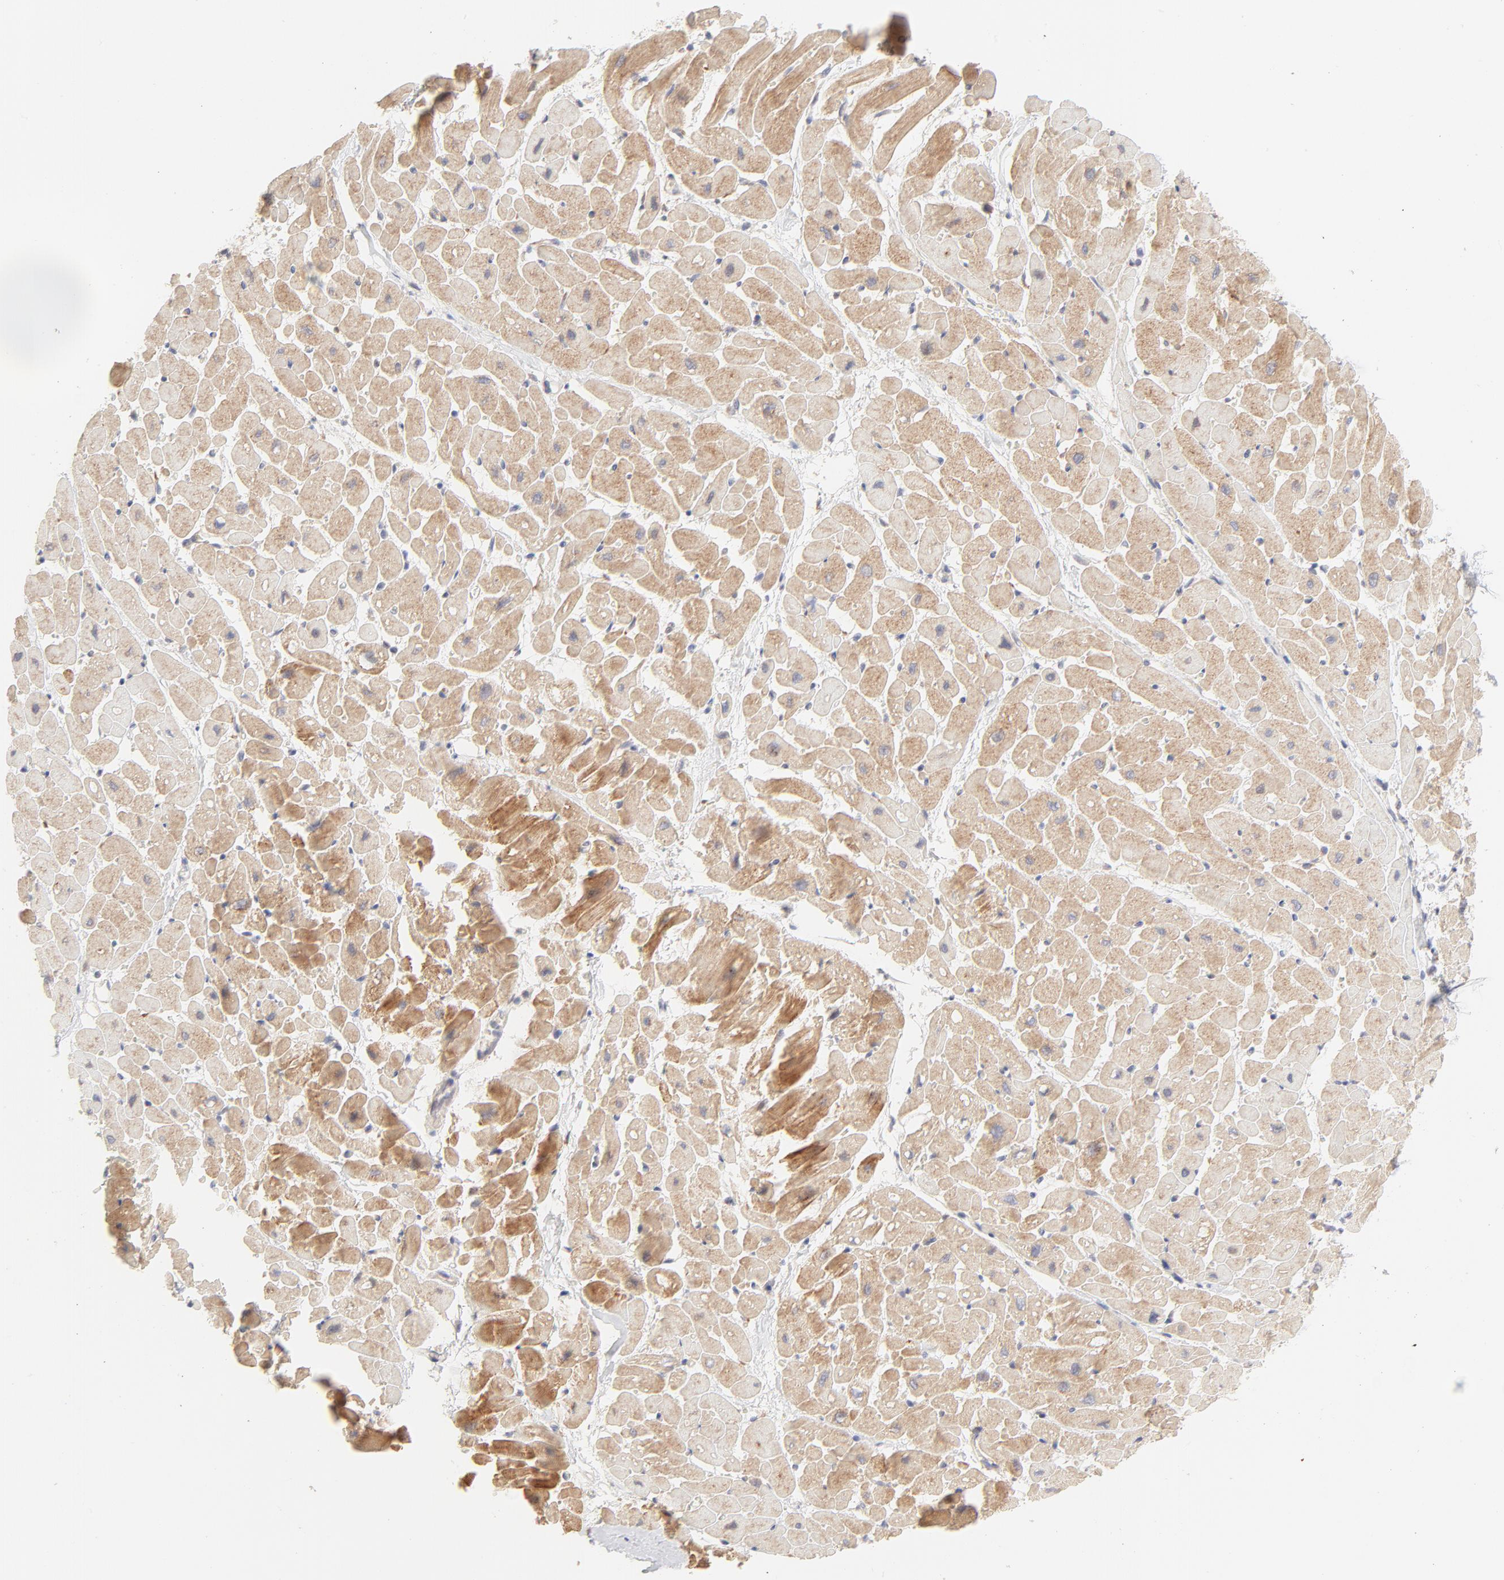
{"staining": {"intensity": "moderate", "quantity": ">75%", "location": "cytoplasmic/membranous"}, "tissue": "heart muscle", "cell_type": "Cardiomyocytes", "image_type": "normal", "snomed": [{"axis": "morphology", "description": "Normal tissue, NOS"}, {"axis": "topography", "description": "Heart"}], "caption": "Protein staining exhibits moderate cytoplasmic/membranous staining in about >75% of cardiomyocytes in benign heart muscle. Nuclei are stained in blue.", "gene": "RPS21", "patient": {"sex": "male", "age": 45}}